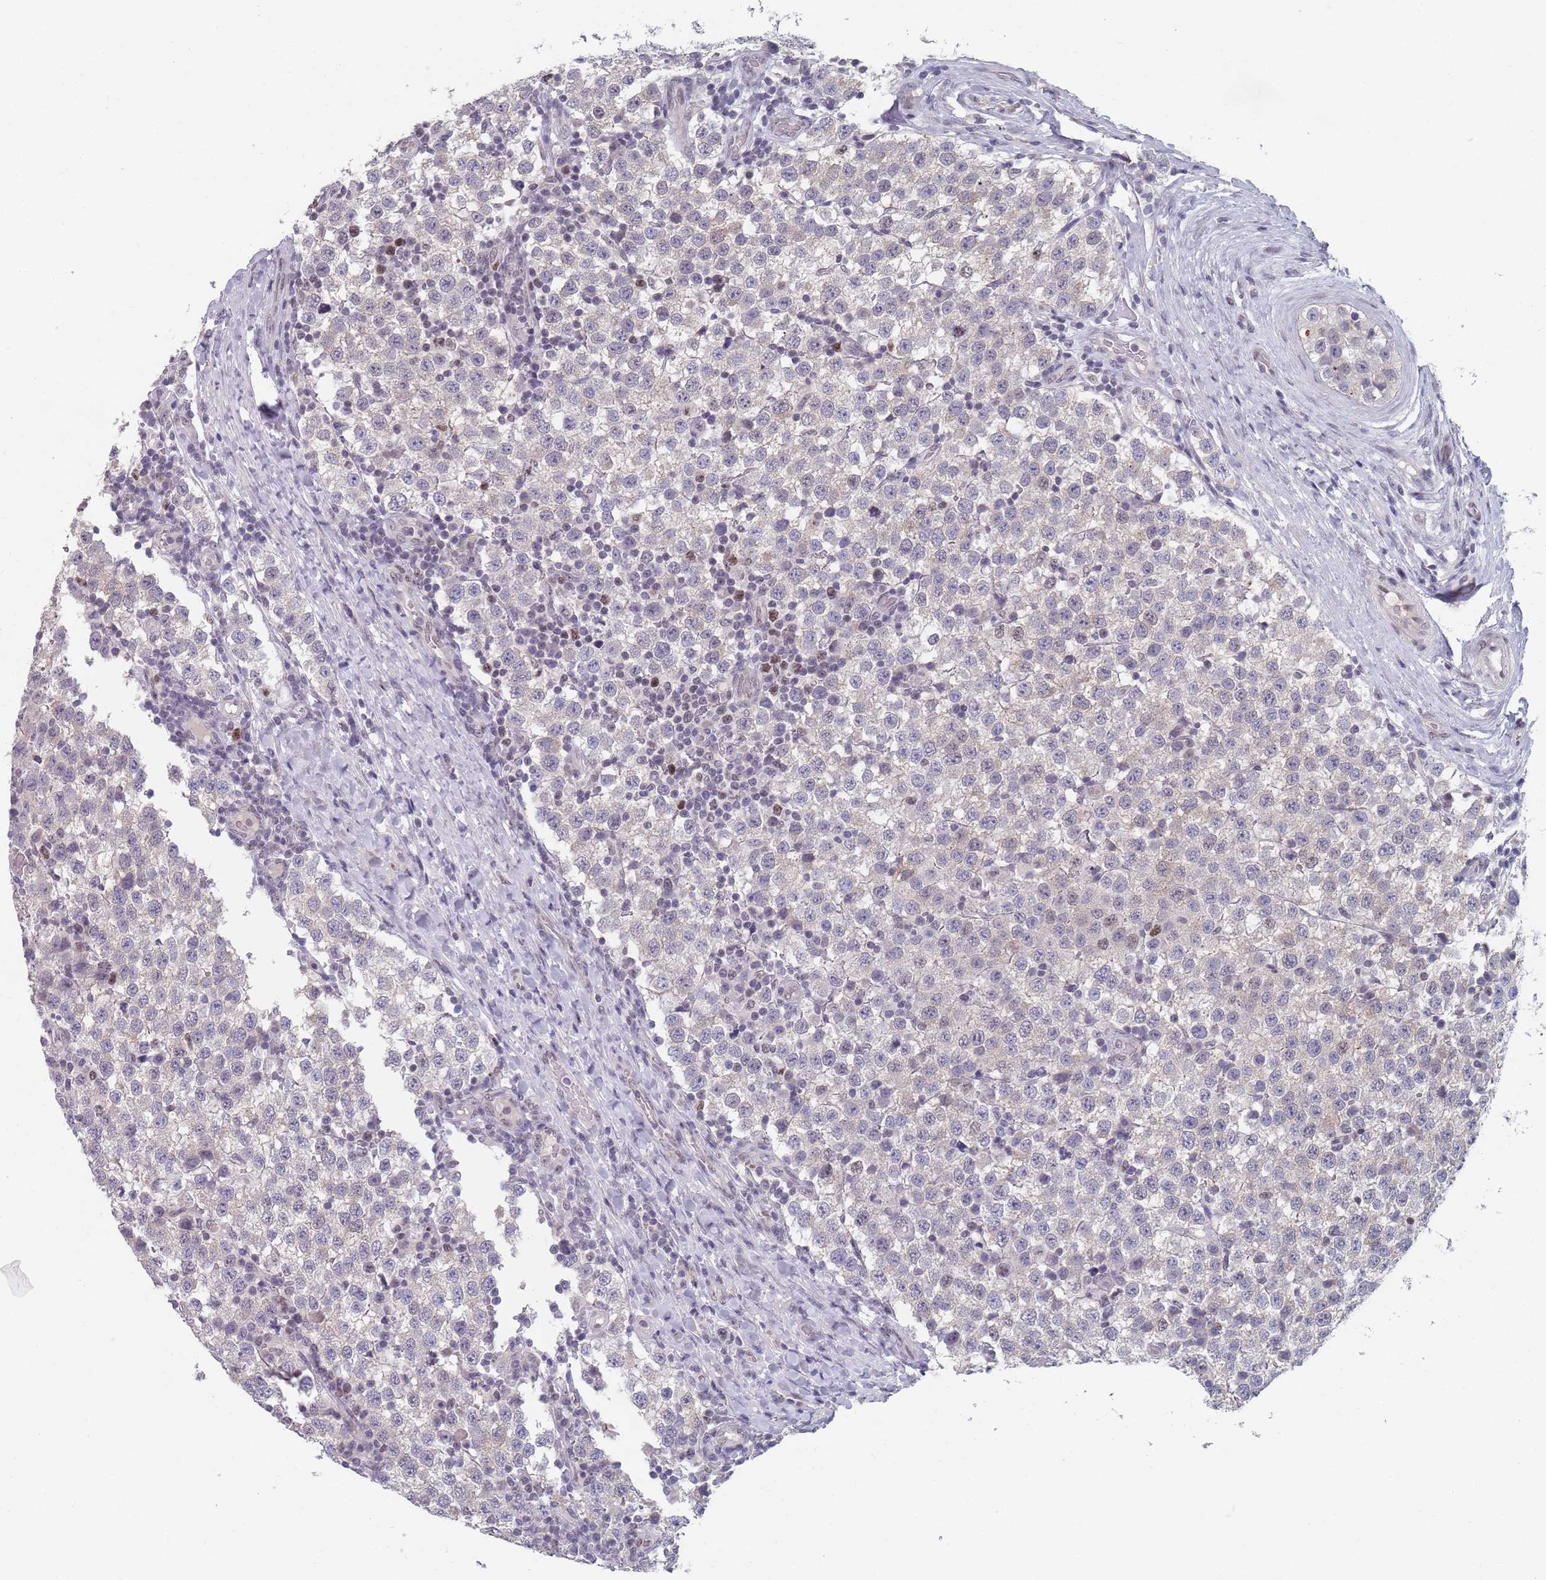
{"staining": {"intensity": "negative", "quantity": "none", "location": "none"}, "tissue": "testis cancer", "cell_type": "Tumor cells", "image_type": "cancer", "snomed": [{"axis": "morphology", "description": "Seminoma, NOS"}, {"axis": "topography", "description": "Testis"}], "caption": "Tumor cells are negative for protein expression in human testis cancer (seminoma). The staining is performed using DAB (3,3'-diaminobenzidine) brown chromogen with nuclei counter-stained in using hematoxylin.", "gene": "SAMD1", "patient": {"sex": "male", "age": 34}}